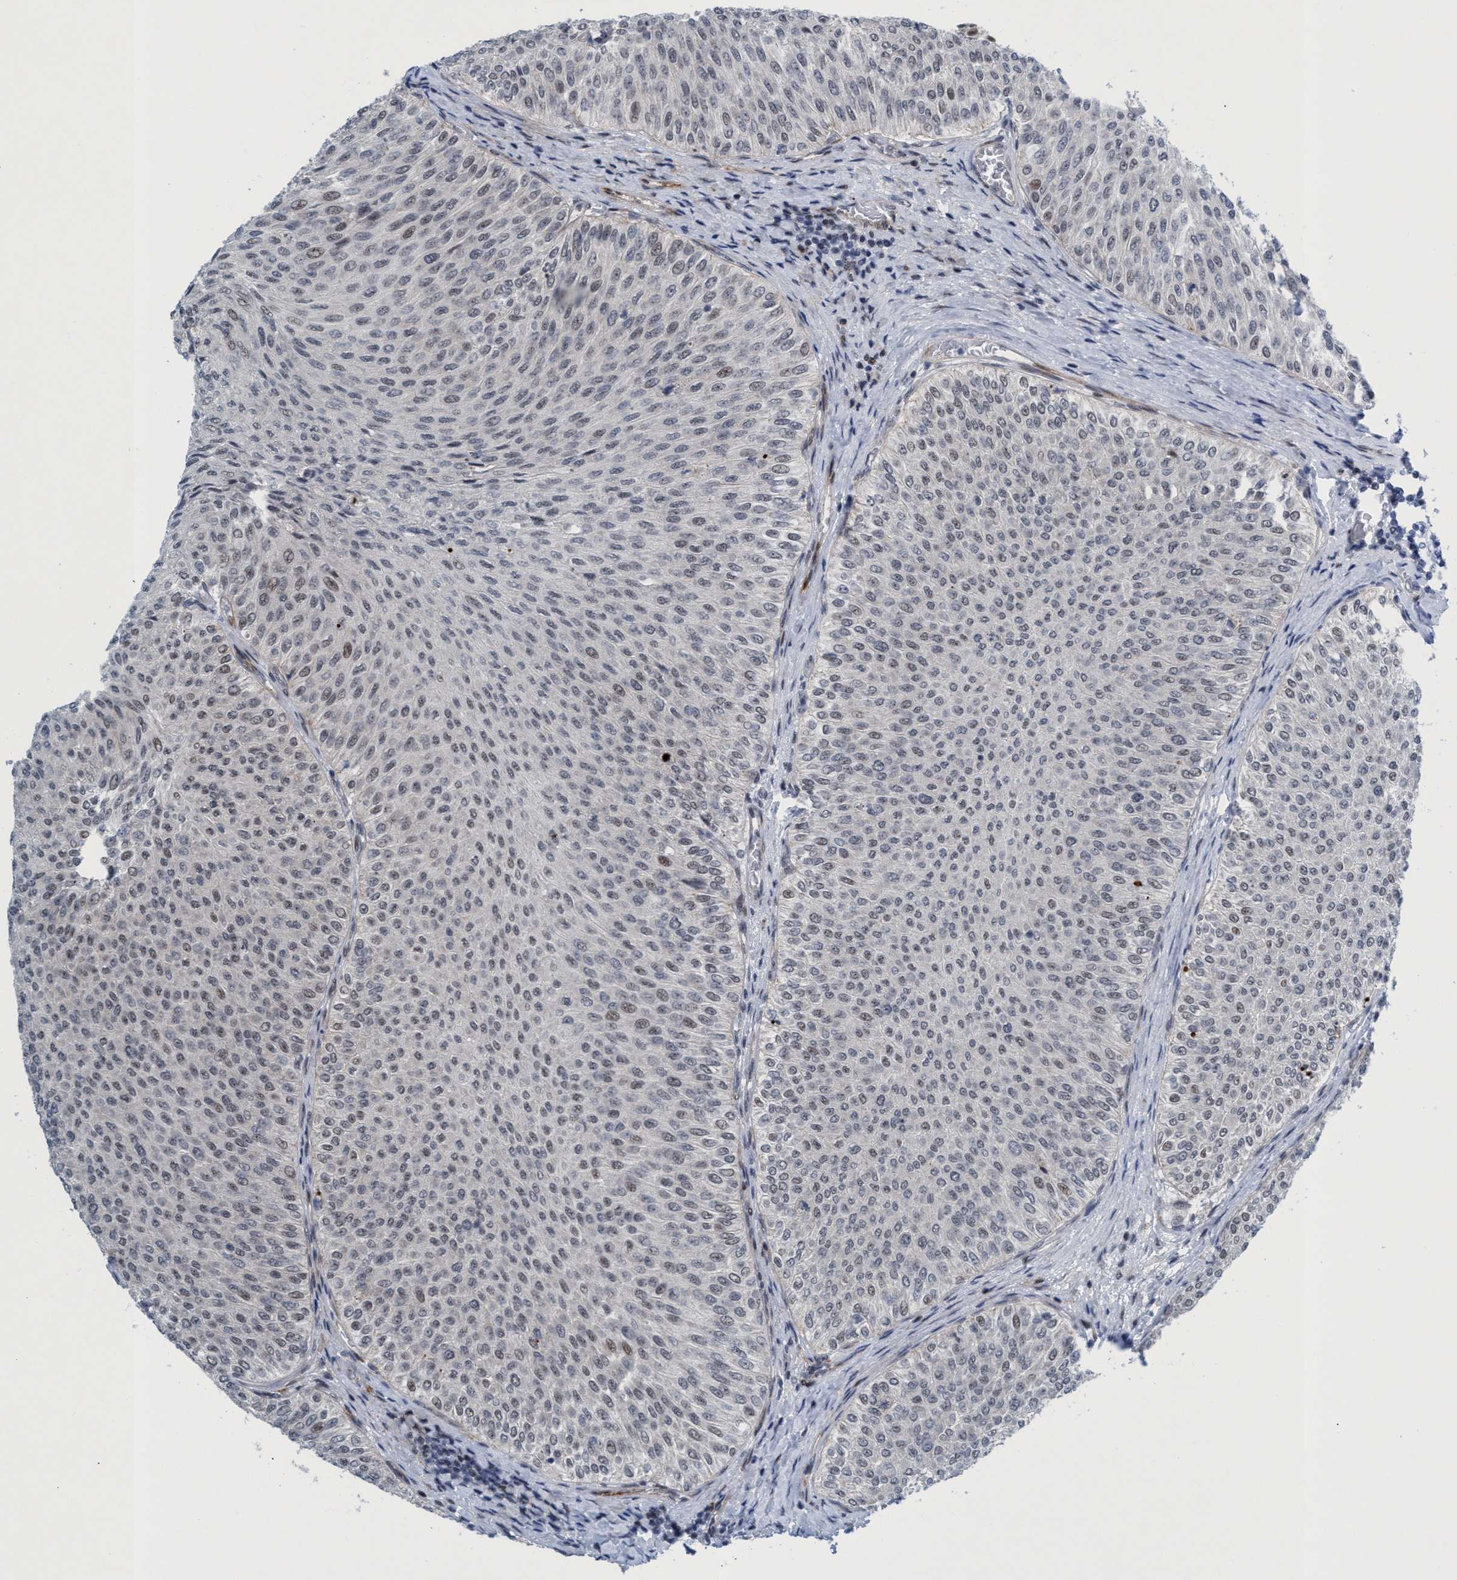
{"staining": {"intensity": "weak", "quantity": "25%-75%", "location": "nuclear"}, "tissue": "urothelial cancer", "cell_type": "Tumor cells", "image_type": "cancer", "snomed": [{"axis": "morphology", "description": "Urothelial carcinoma, Low grade"}, {"axis": "topography", "description": "Urinary bladder"}], "caption": "Human low-grade urothelial carcinoma stained for a protein (brown) demonstrates weak nuclear positive positivity in about 25%-75% of tumor cells.", "gene": "CWC27", "patient": {"sex": "male", "age": 78}}